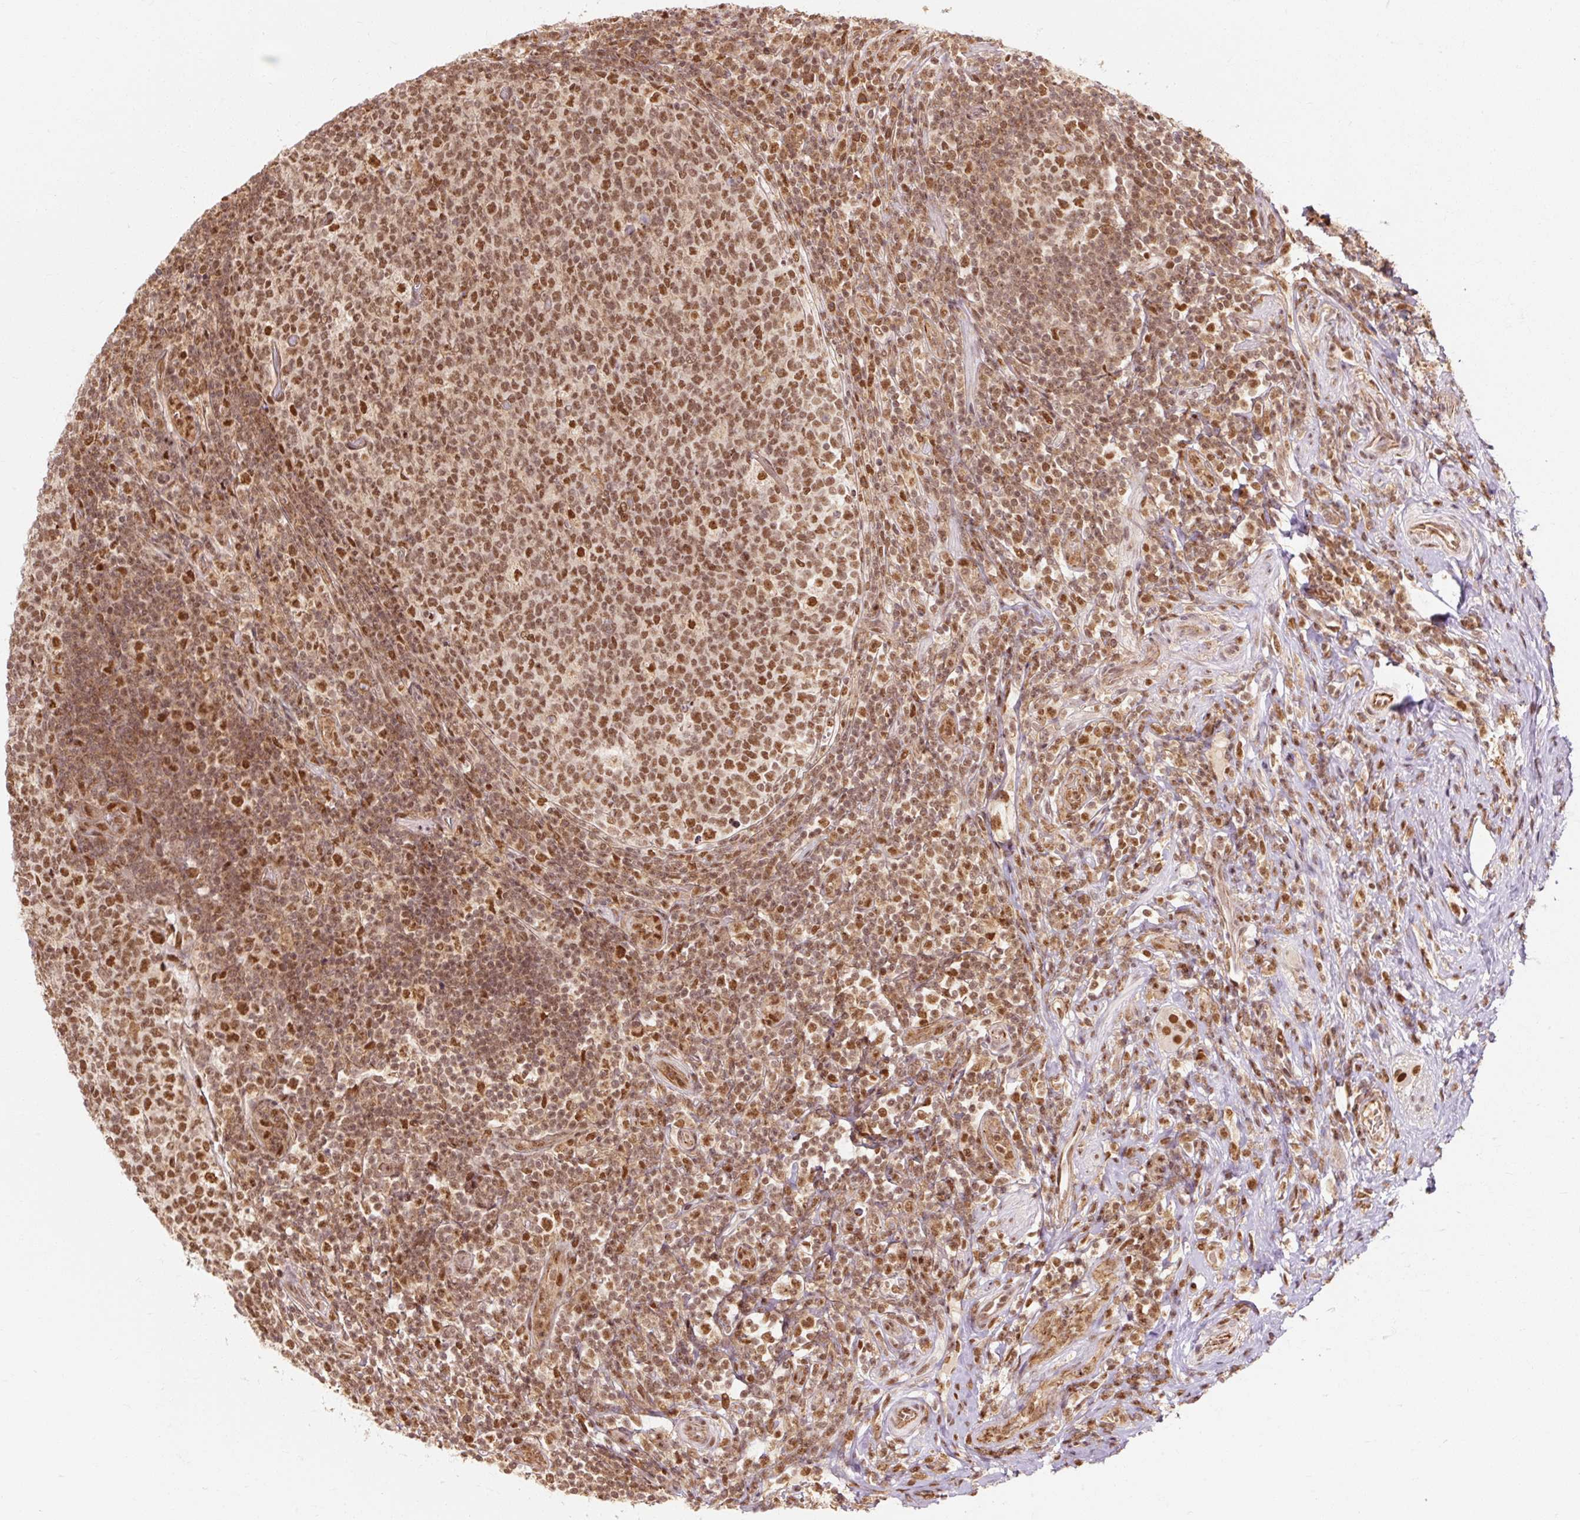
{"staining": {"intensity": "strong", "quantity": ">75%", "location": "cytoplasmic/membranous,nuclear"}, "tissue": "appendix", "cell_type": "Glandular cells", "image_type": "normal", "snomed": [{"axis": "morphology", "description": "Normal tissue, NOS"}, {"axis": "topography", "description": "Appendix"}], "caption": "An IHC photomicrograph of unremarkable tissue is shown. Protein staining in brown highlights strong cytoplasmic/membranous,nuclear positivity in appendix within glandular cells. Immunohistochemistry (ihc) stains the protein in brown and the nuclei are stained blue.", "gene": "CSTF1", "patient": {"sex": "female", "age": 43}}